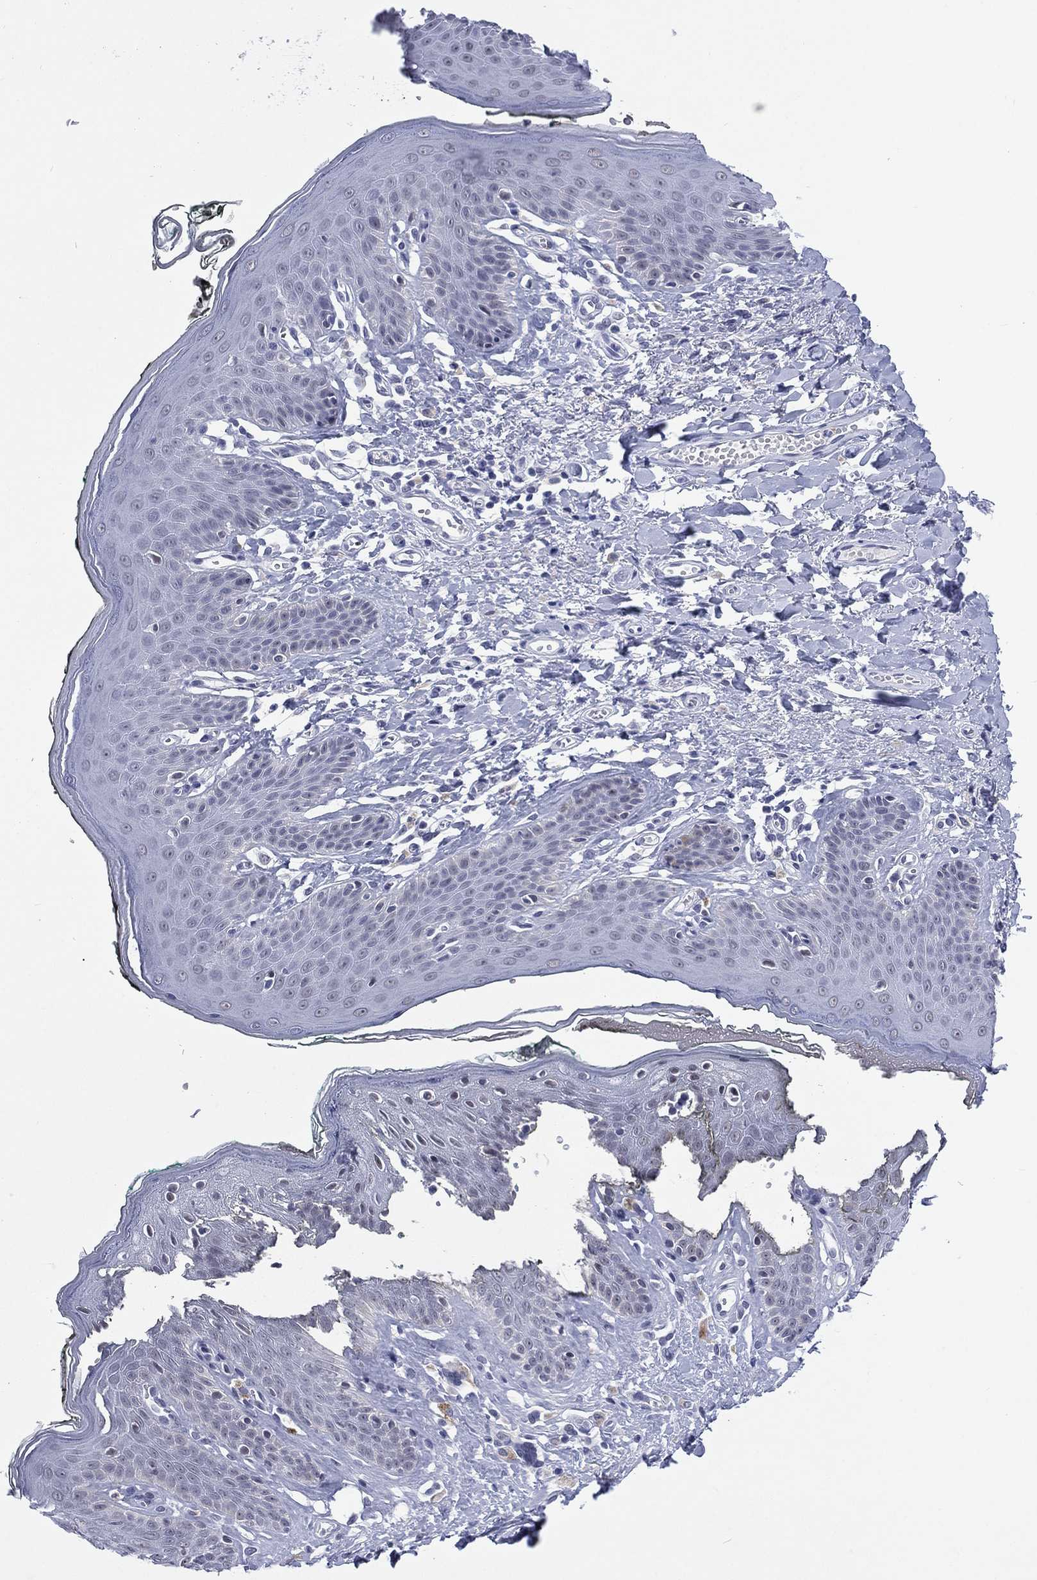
{"staining": {"intensity": "negative", "quantity": "none", "location": "none"}, "tissue": "vagina", "cell_type": "Squamous epithelial cells", "image_type": "normal", "snomed": [{"axis": "morphology", "description": "Normal tissue, NOS"}, {"axis": "topography", "description": "Vagina"}], "caption": "DAB (3,3'-diaminobenzidine) immunohistochemical staining of normal human vagina exhibits no significant staining in squamous epithelial cells. Brightfield microscopy of IHC stained with DAB (3,3'-diaminobenzidine) (brown) and hematoxylin (blue), captured at high magnification.", "gene": "SSX1", "patient": {"sex": "female", "age": 66}}